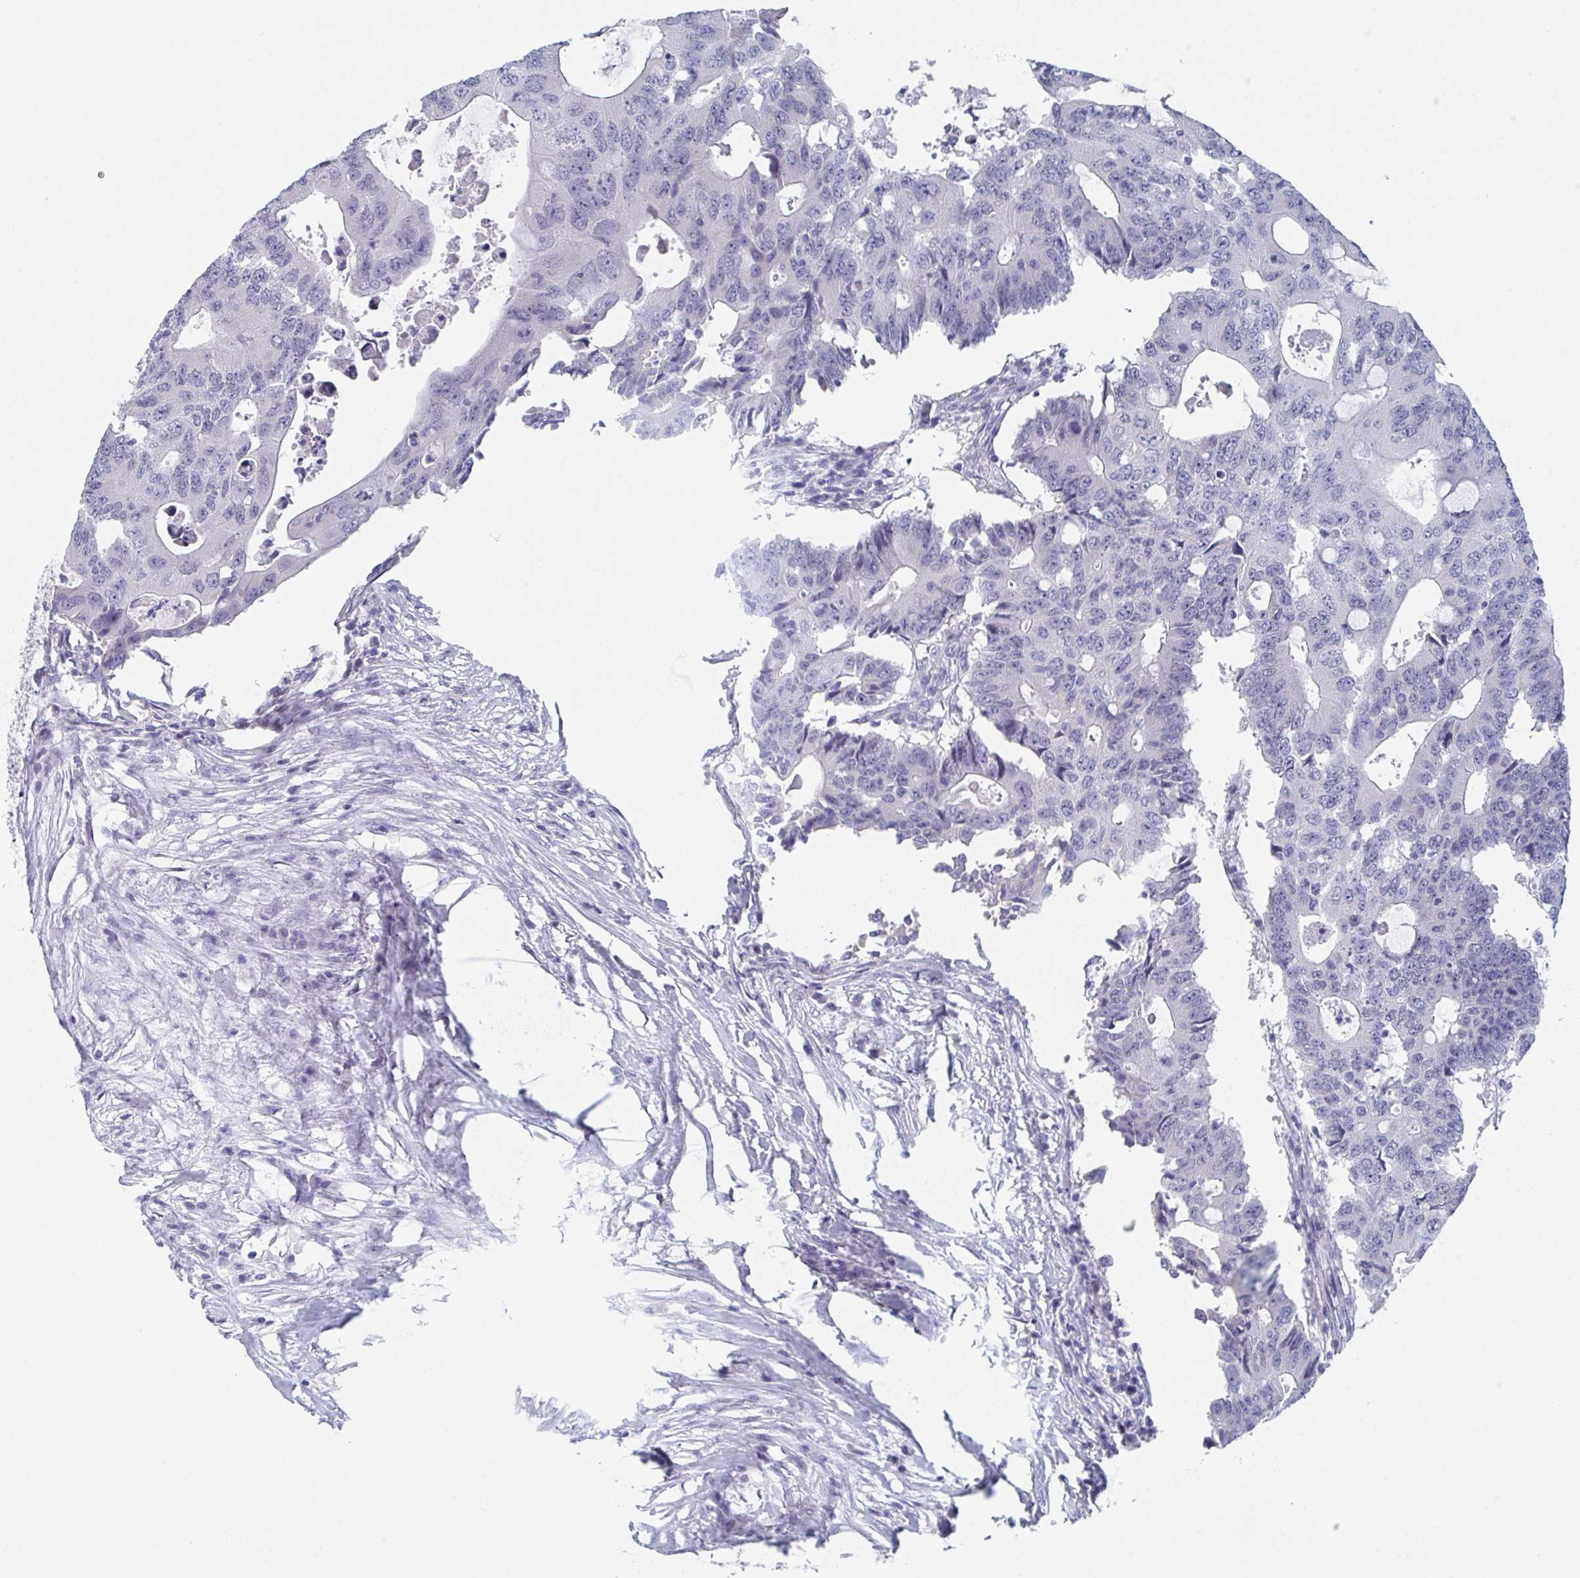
{"staining": {"intensity": "negative", "quantity": "none", "location": "none"}, "tissue": "colorectal cancer", "cell_type": "Tumor cells", "image_type": "cancer", "snomed": [{"axis": "morphology", "description": "Adenocarcinoma, NOS"}, {"axis": "topography", "description": "Colon"}], "caption": "This is an IHC image of colorectal cancer. There is no expression in tumor cells.", "gene": "DYDC2", "patient": {"sex": "male", "age": 71}}